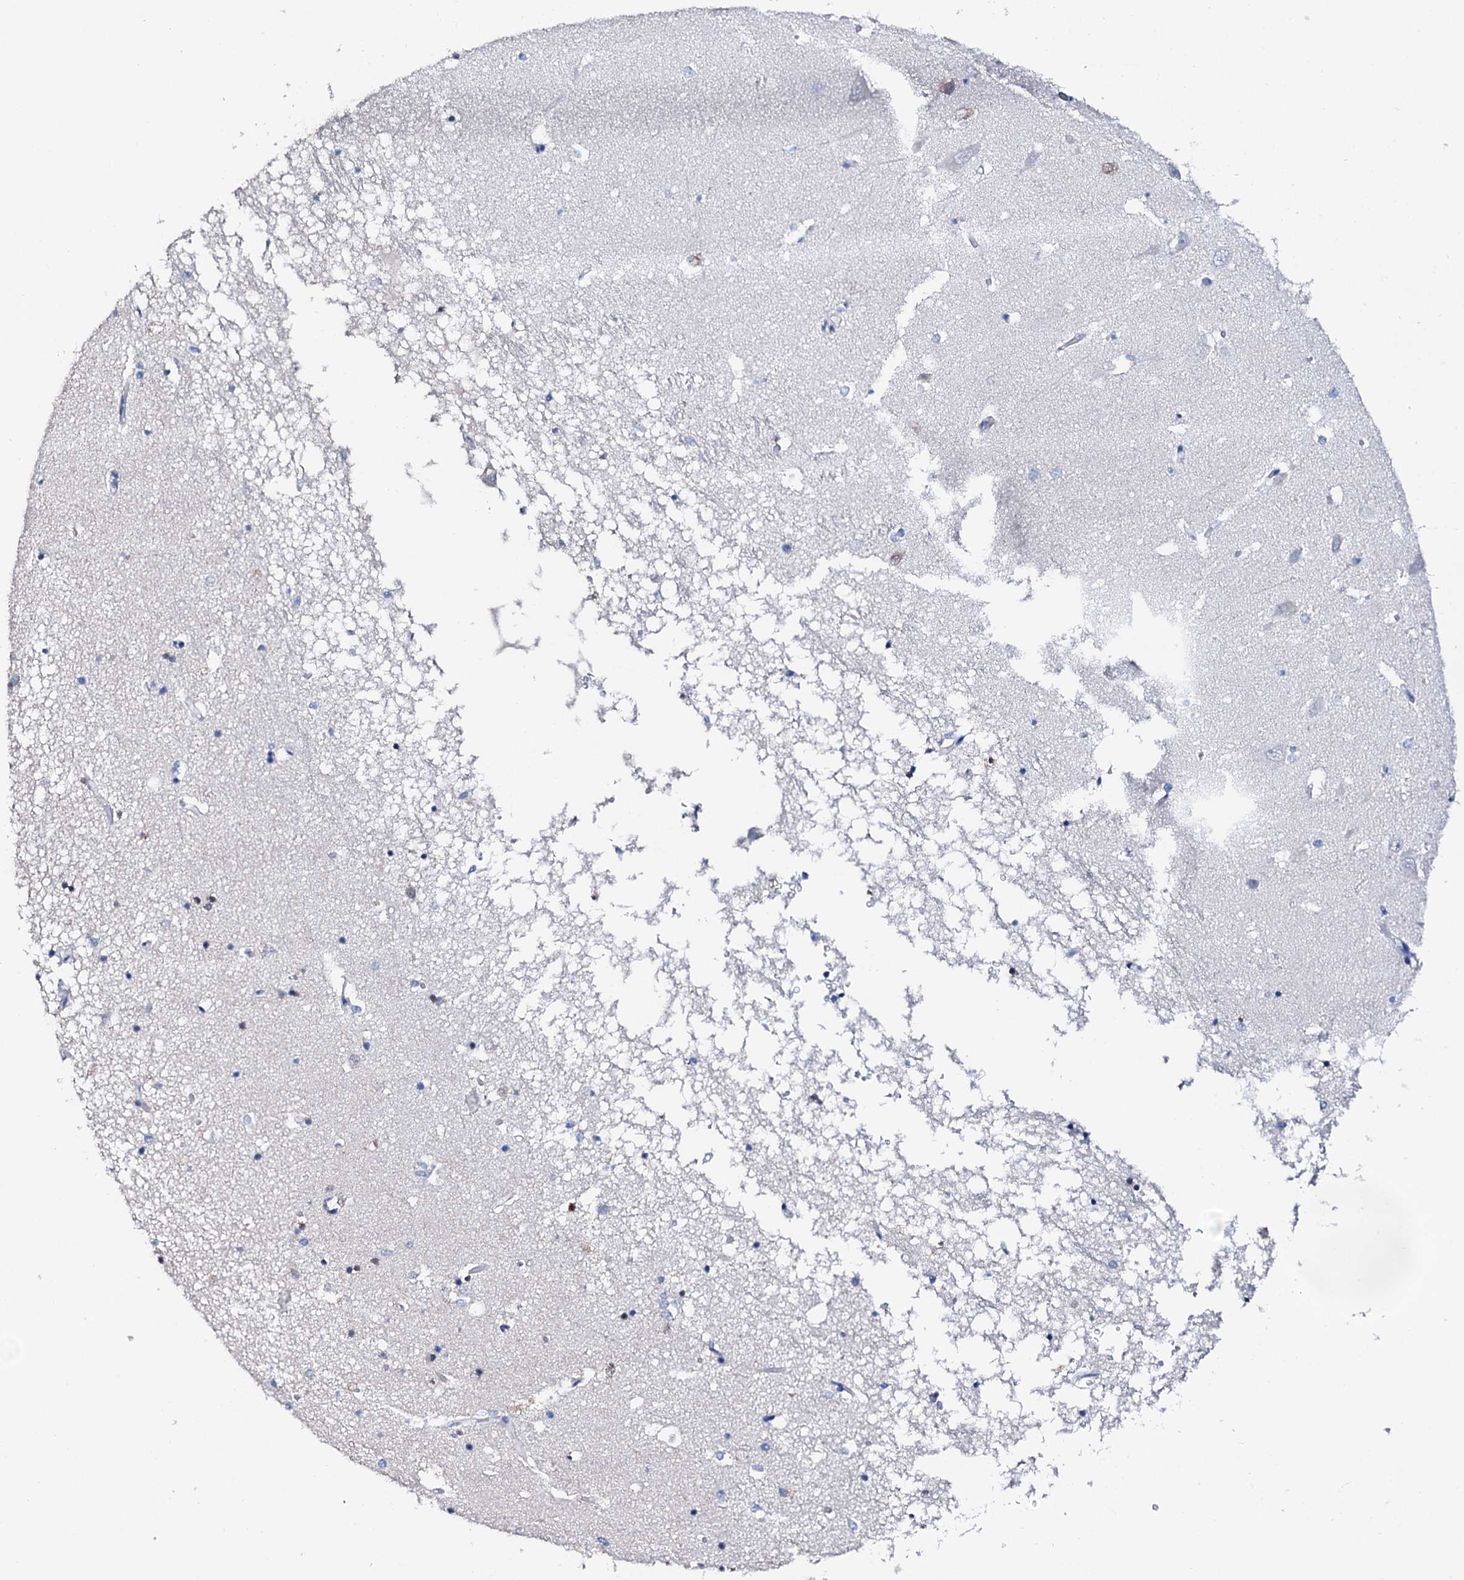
{"staining": {"intensity": "negative", "quantity": "none", "location": "none"}, "tissue": "hippocampus", "cell_type": "Glial cells", "image_type": "normal", "snomed": [{"axis": "morphology", "description": "Normal tissue, NOS"}, {"axis": "topography", "description": "Hippocampus"}], "caption": "Immunohistochemistry micrograph of unremarkable human hippocampus stained for a protein (brown), which displays no positivity in glial cells.", "gene": "NRIP2", "patient": {"sex": "male", "age": 70}}